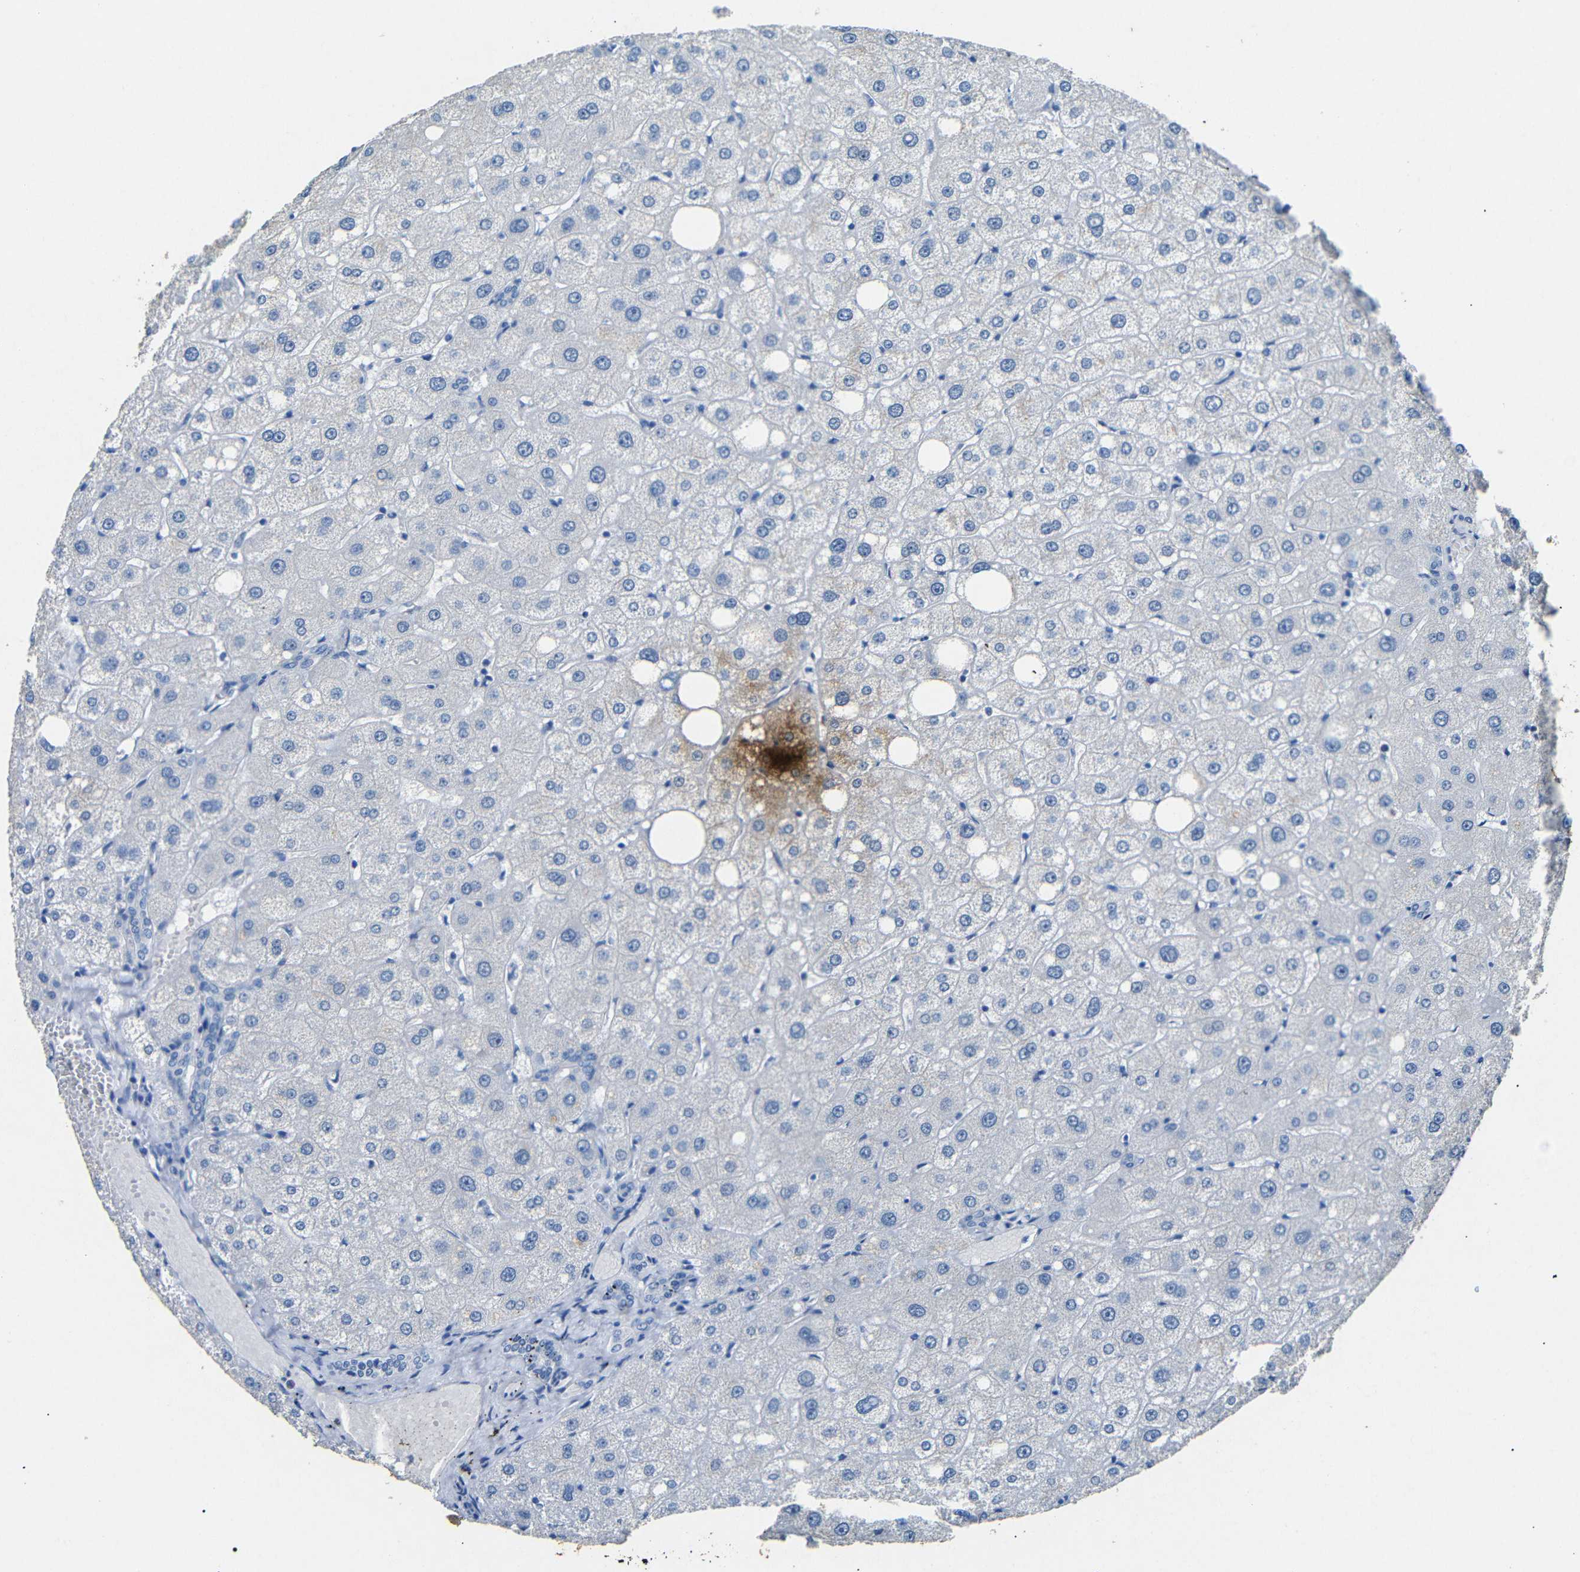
{"staining": {"intensity": "negative", "quantity": "none", "location": "none"}, "tissue": "liver", "cell_type": "Cholangiocytes", "image_type": "normal", "snomed": [{"axis": "morphology", "description": "Normal tissue, NOS"}, {"axis": "topography", "description": "Liver"}], "caption": "Immunohistochemistry of benign liver exhibits no staining in cholangiocytes.", "gene": "INCENP", "patient": {"sex": "male", "age": 73}}